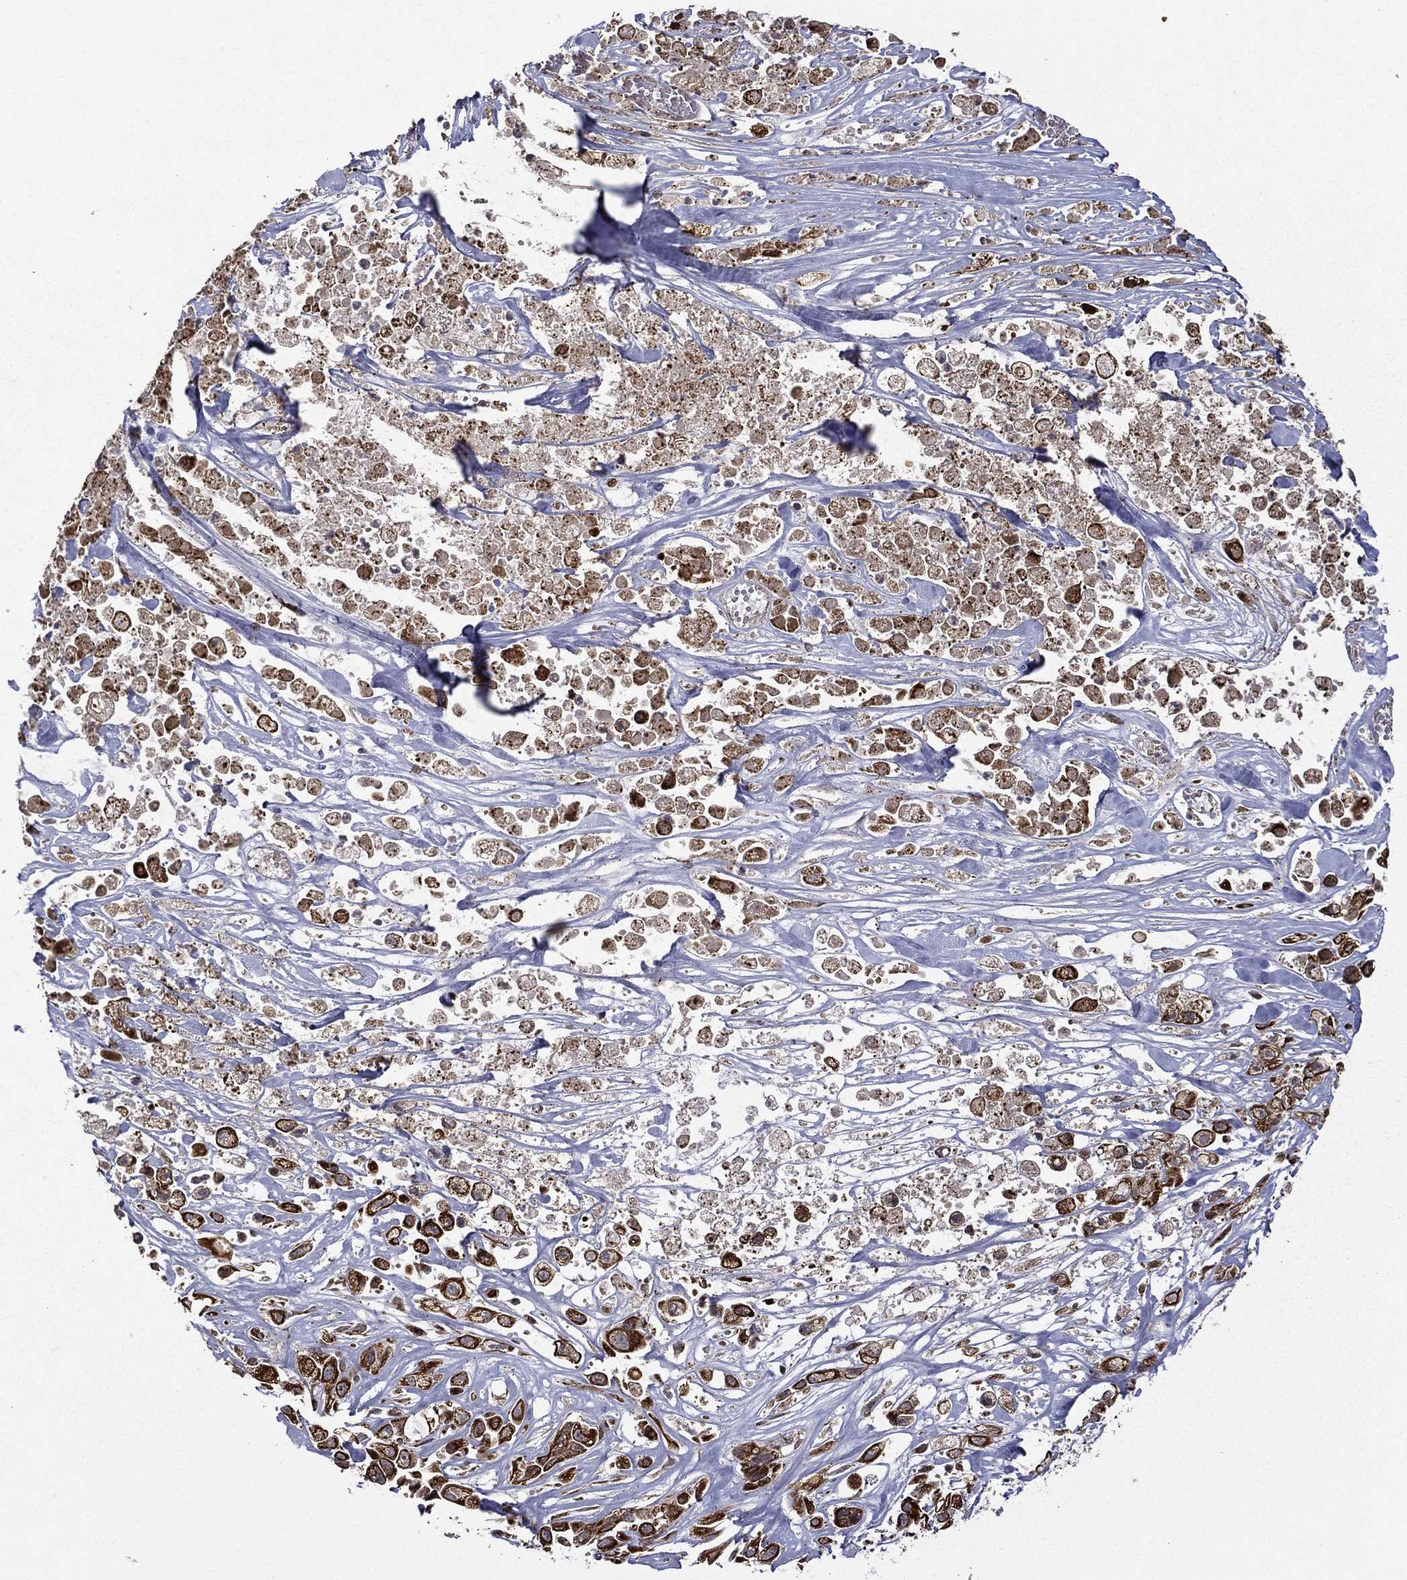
{"staining": {"intensity": "strong", "quantity": ">75%", "location": "cytoplasmic/membranous"}, "tissue": "pancreatic cancer", "cell_type": "Tumor cells", "image_type": "cancer", "snomed": [{"axis": "morphology", "description": "Adenocarcinoma, NOS"}, {"axis": "topography", "description": "Pancreas"}], "caption": "High-power microscopy captured an immunohistochemistry (IHC) micrograph of pancreatic cancer (adenocarcinoma), revealing strong cytoplasmic/membranous staining in about >75% of tumor cells. The staining is performed using DAB brown chromogen to label protein expression. The nuclei are counter-stained blue using hematoxylin.", "gene": "GIMAP6", "patient": {"sex": "male", "age": 44}}